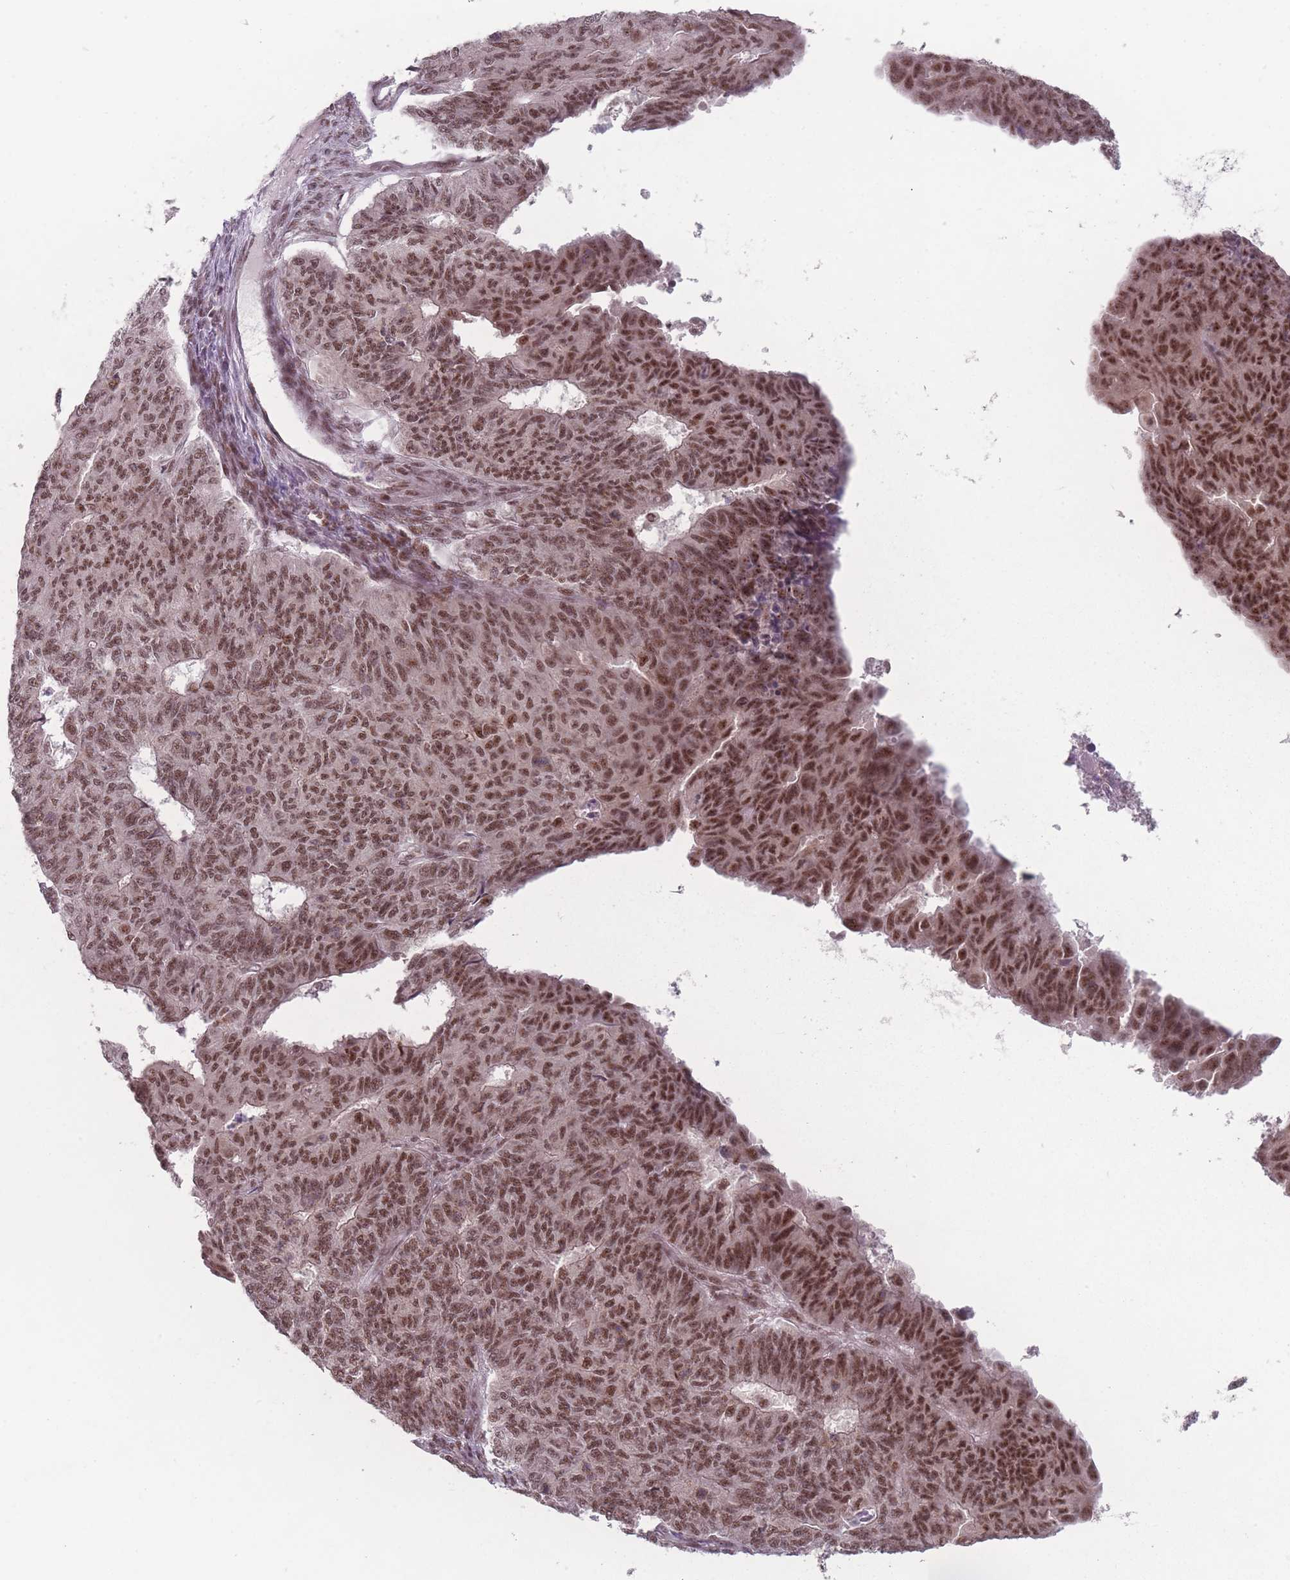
{"staining": {"intensity": "moderate", "quantity": ">75%", "location": "nuclear"}, "tissue": "endometrial cancer", "cell_type": "Tumor cells", "image_type": "cancer", "snomed": [{"axis": "morphology", "description": "Adenocarcinoma, NOS"}, {"axis": "topography", "description": "Endometrium"}], "caption": "IHC photomicrograph of human endometrial adenocarcinoma stained for a protein (brown), which displays medium levels of moderate nuclear expression in approximately >75% of tumor cells.", "gene": "ZC3H14", "patient": {"sex": "female", "age": 32}}